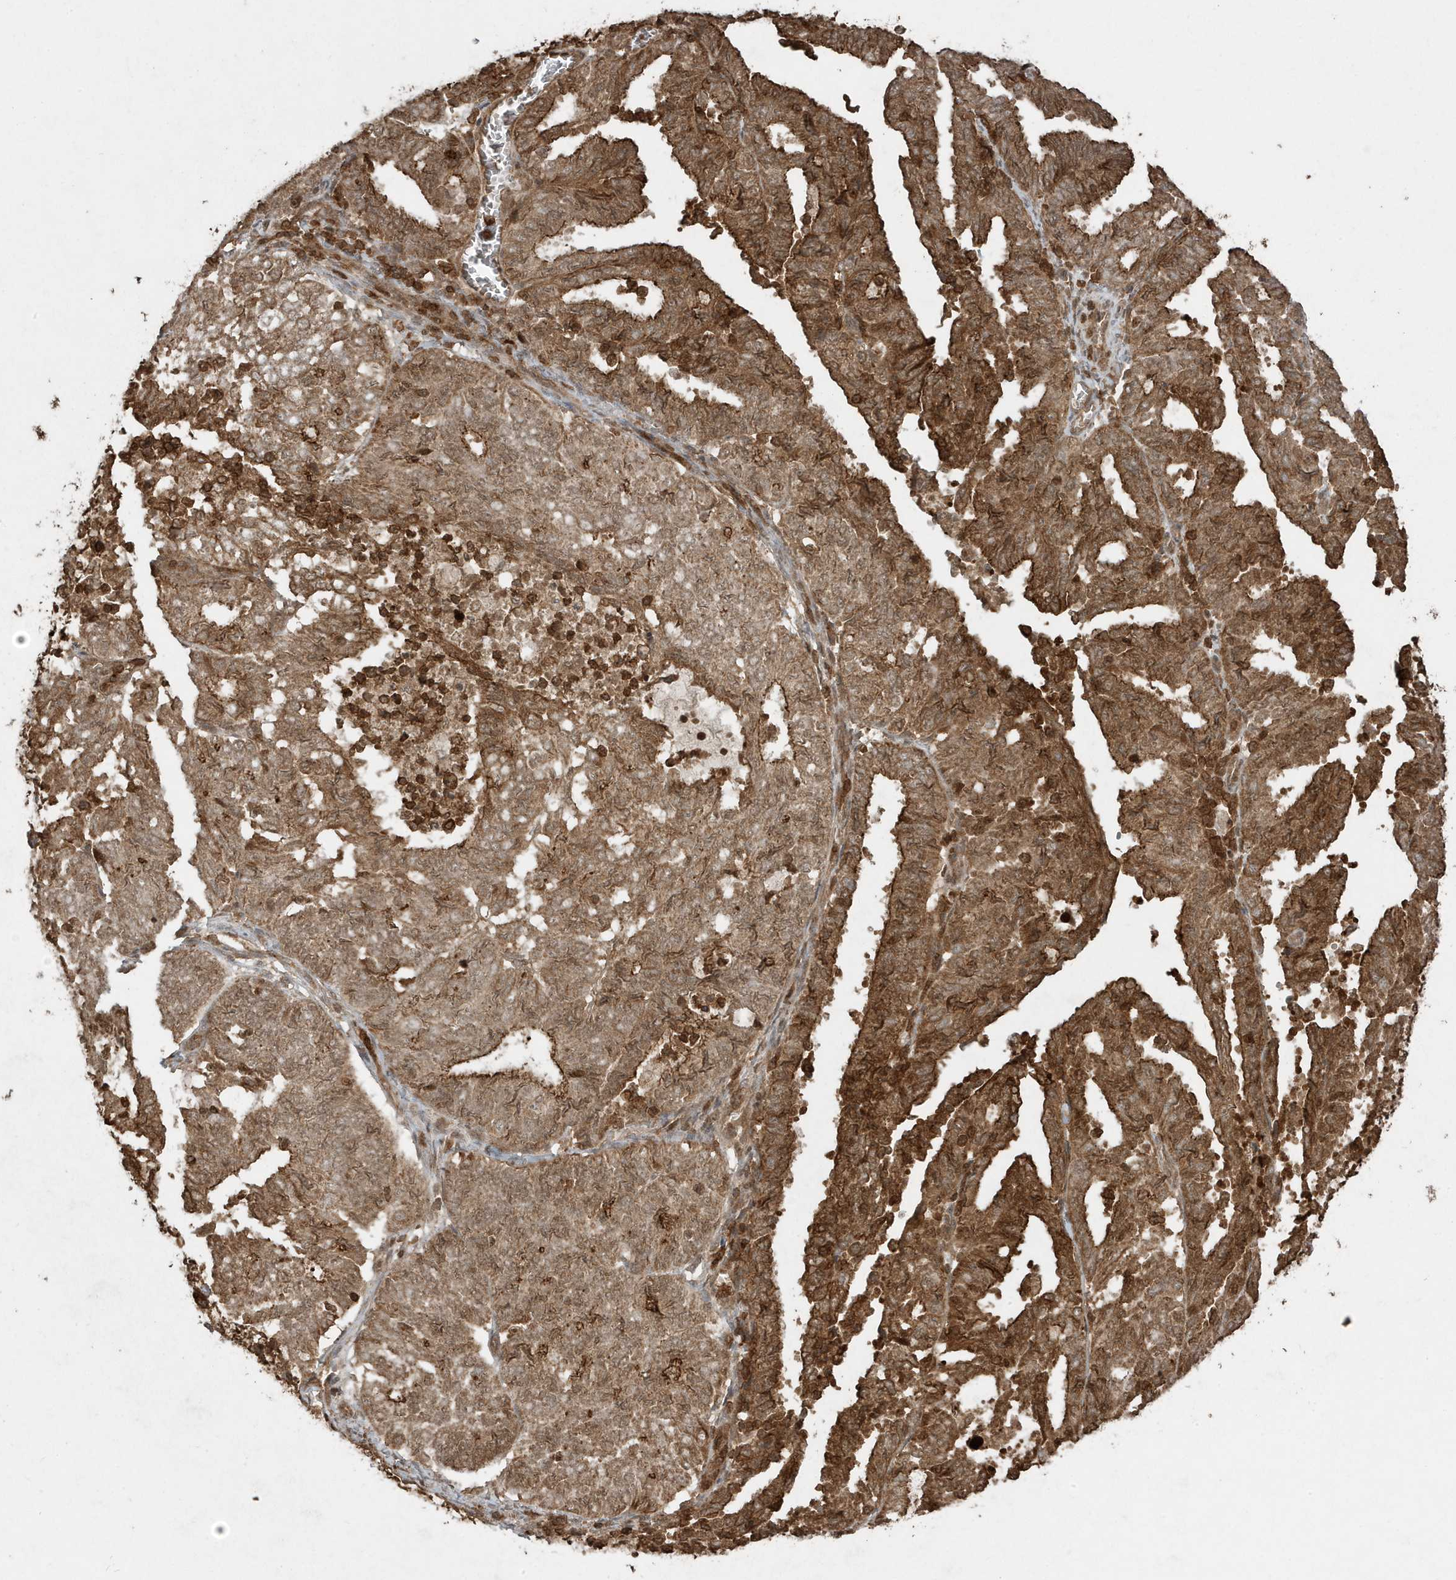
{"staining": {"intensity": "strong", "quantity": ">75%", "location": "cytoplasmic/membranous"}, "tissue": "endometrial cancer", "cell_type": "Tumor cells", "image_type": "cancer", "snomed": [{"axis": "morphology", "description": "Adenocarcinoma, NOS"}, {"axis": "topography", "description": "Uterus"}], "caption": "Protein staining of adenocarcinoma (endometrial) tissue shows strong cytoplasmic/membranous expression in about >75% of tumor cells.", "gene": "ASAP1", "patient": {"sex": "female", "age": 60}}